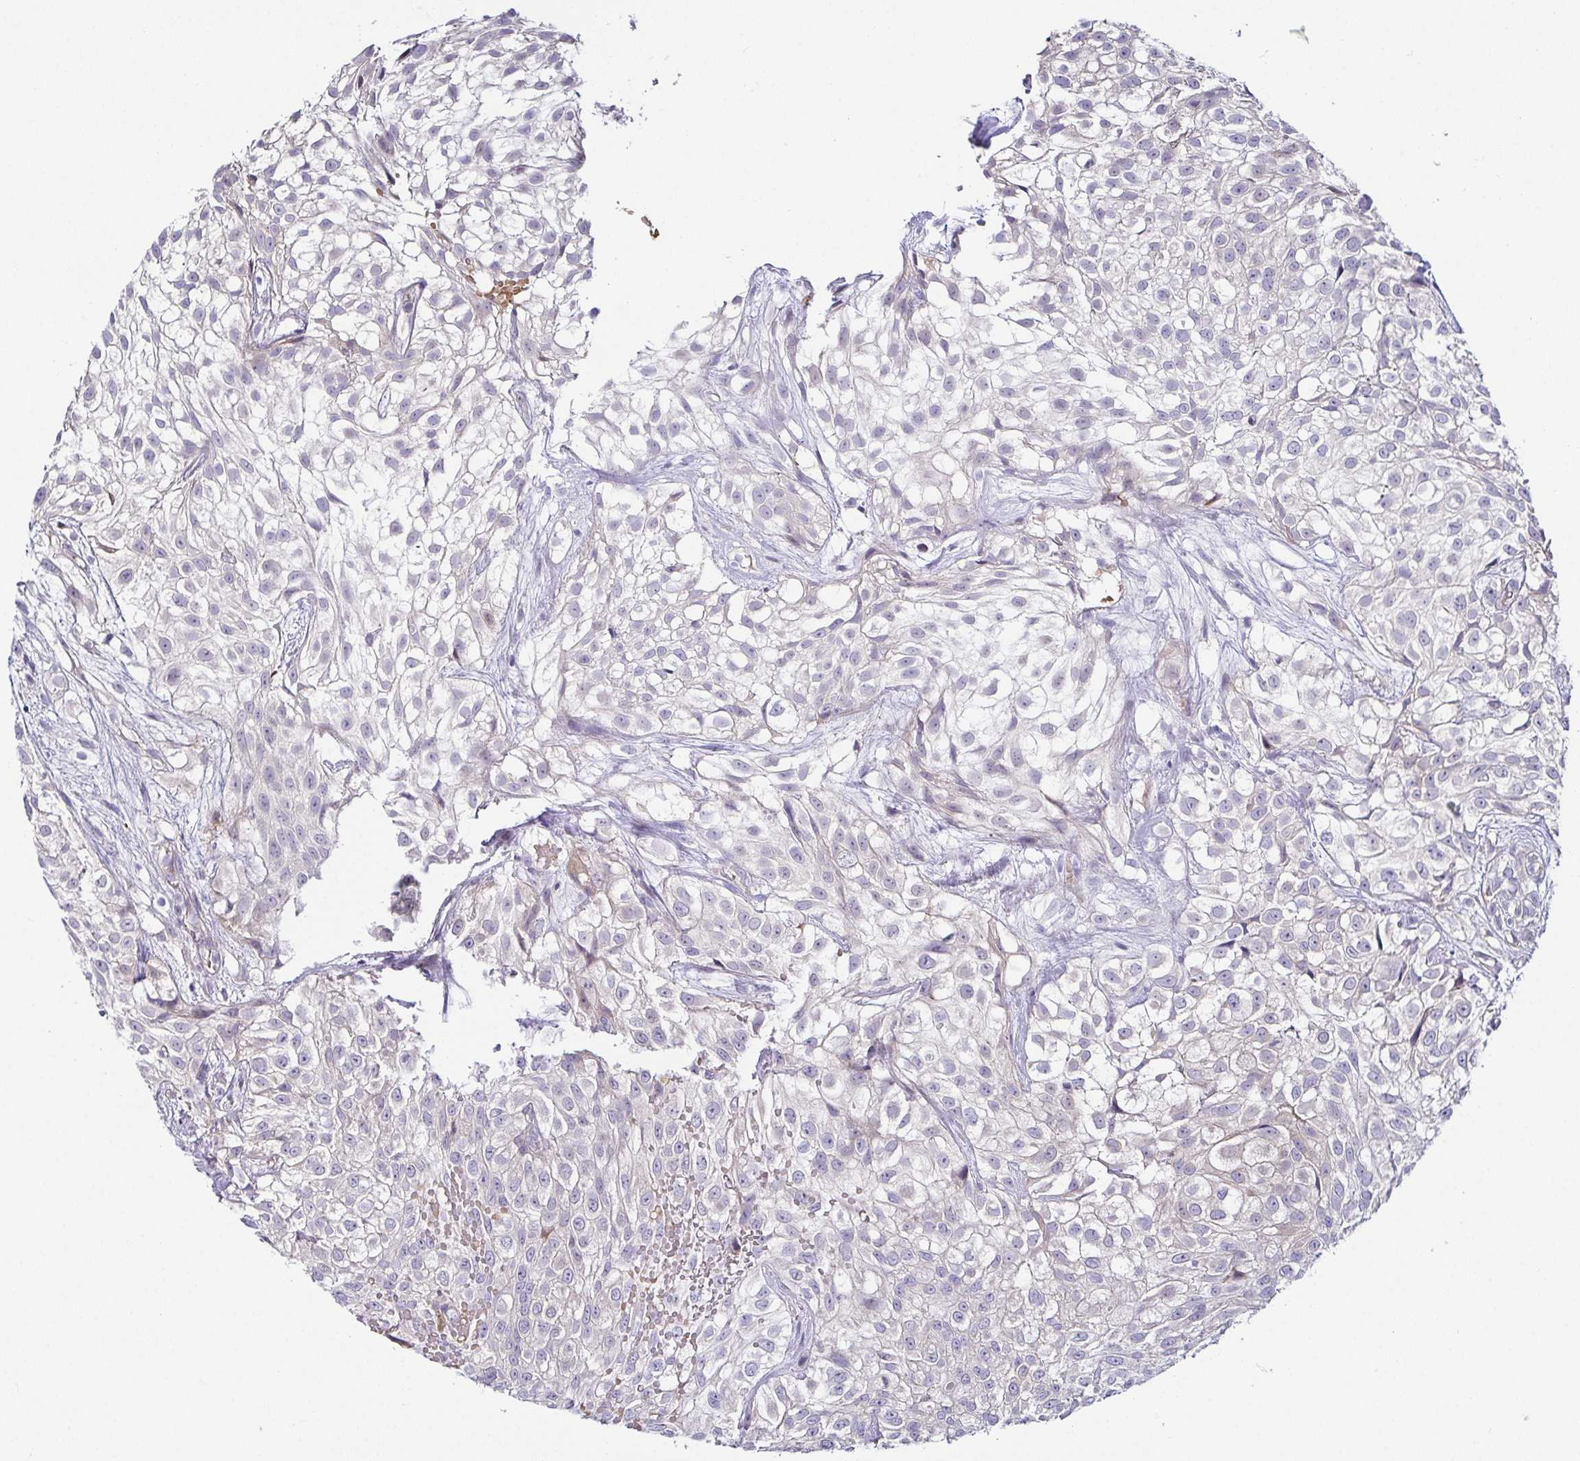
{"staining": {"intensity": "negative", "quantity": "none", "location": "none"}, "tissue": "urothelial cancer", "cell_type": "Tumor cells", "image_type": "cancer", "snomed": [{"axis": "morphology", "description": "Urothelial carcinoma, High grade"}, {"axis": "topography", "description": "Urinary bladder"}], "caption": "Immunohistochemistry image of human high-grade urothelial carcinoma stained for a protein (brown), which demonstrates no positivity in tumor cells. The staining is performed using DAB (3,3'-diaminobenzidine) brown chromogen with nuclei counter-stained in using hematoxylin.", "gene": "FAM162B", "patient": {"sex": "male", "age": 56}}